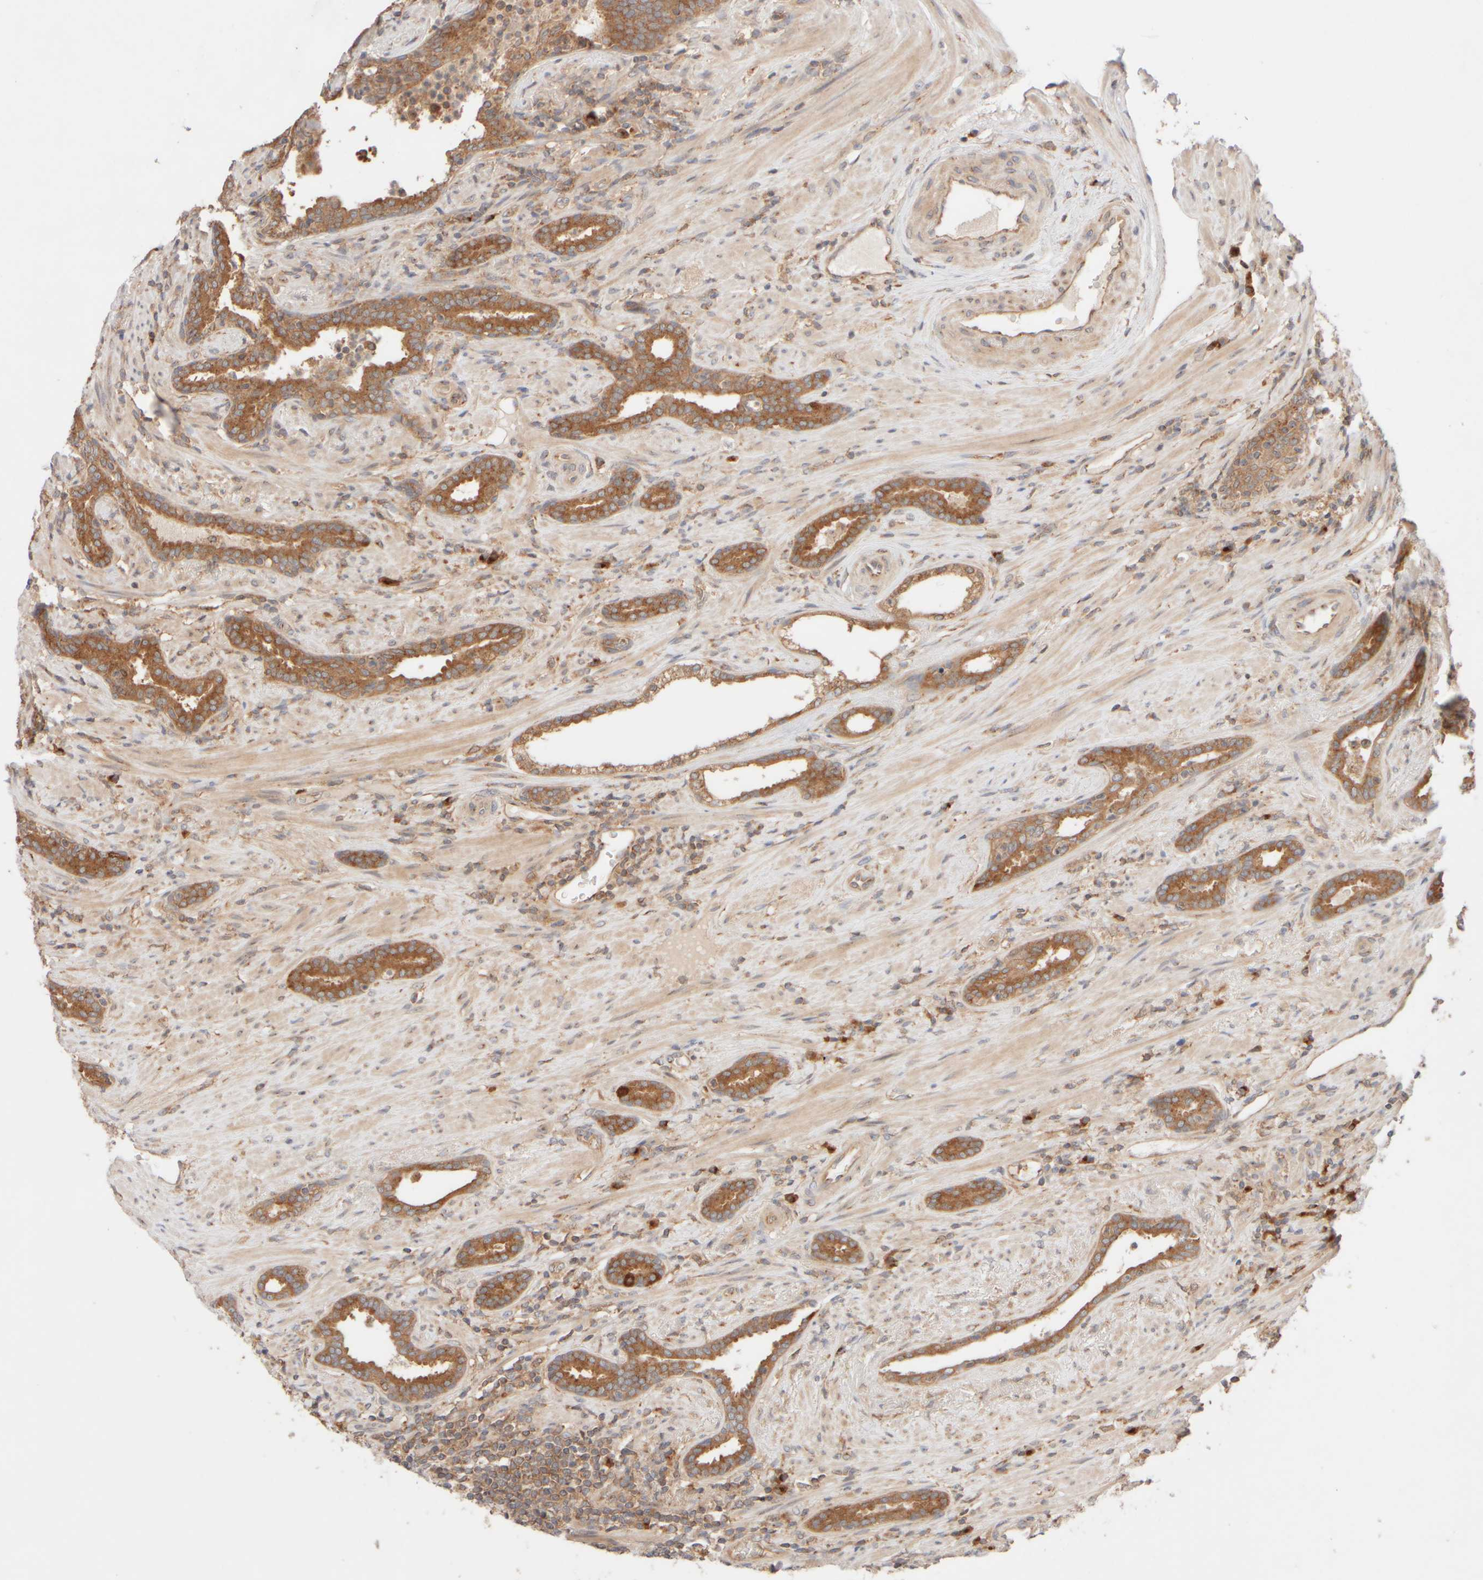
{"staining": {"intensity": "moderate", "quantity": ">75%", "location": "cytoplasmic/membranous"}, "tissue": "prostate cancer", "cell_type": "Tumor cells", "image_type": "cancer", "snomed": [{"axis": "morphology", "description": "Adenocarcinoma, High grade"}, {"axis": "topography", "description": "Prostate"}], "caption": "An image of prostate high-grade adenocarcinoma stained for a protein reveals moderate cytoplasmic/membranous brown staining in tumor cells.", "gene": "RABEP1", "patient": {"sex": "male", "age": 71}}